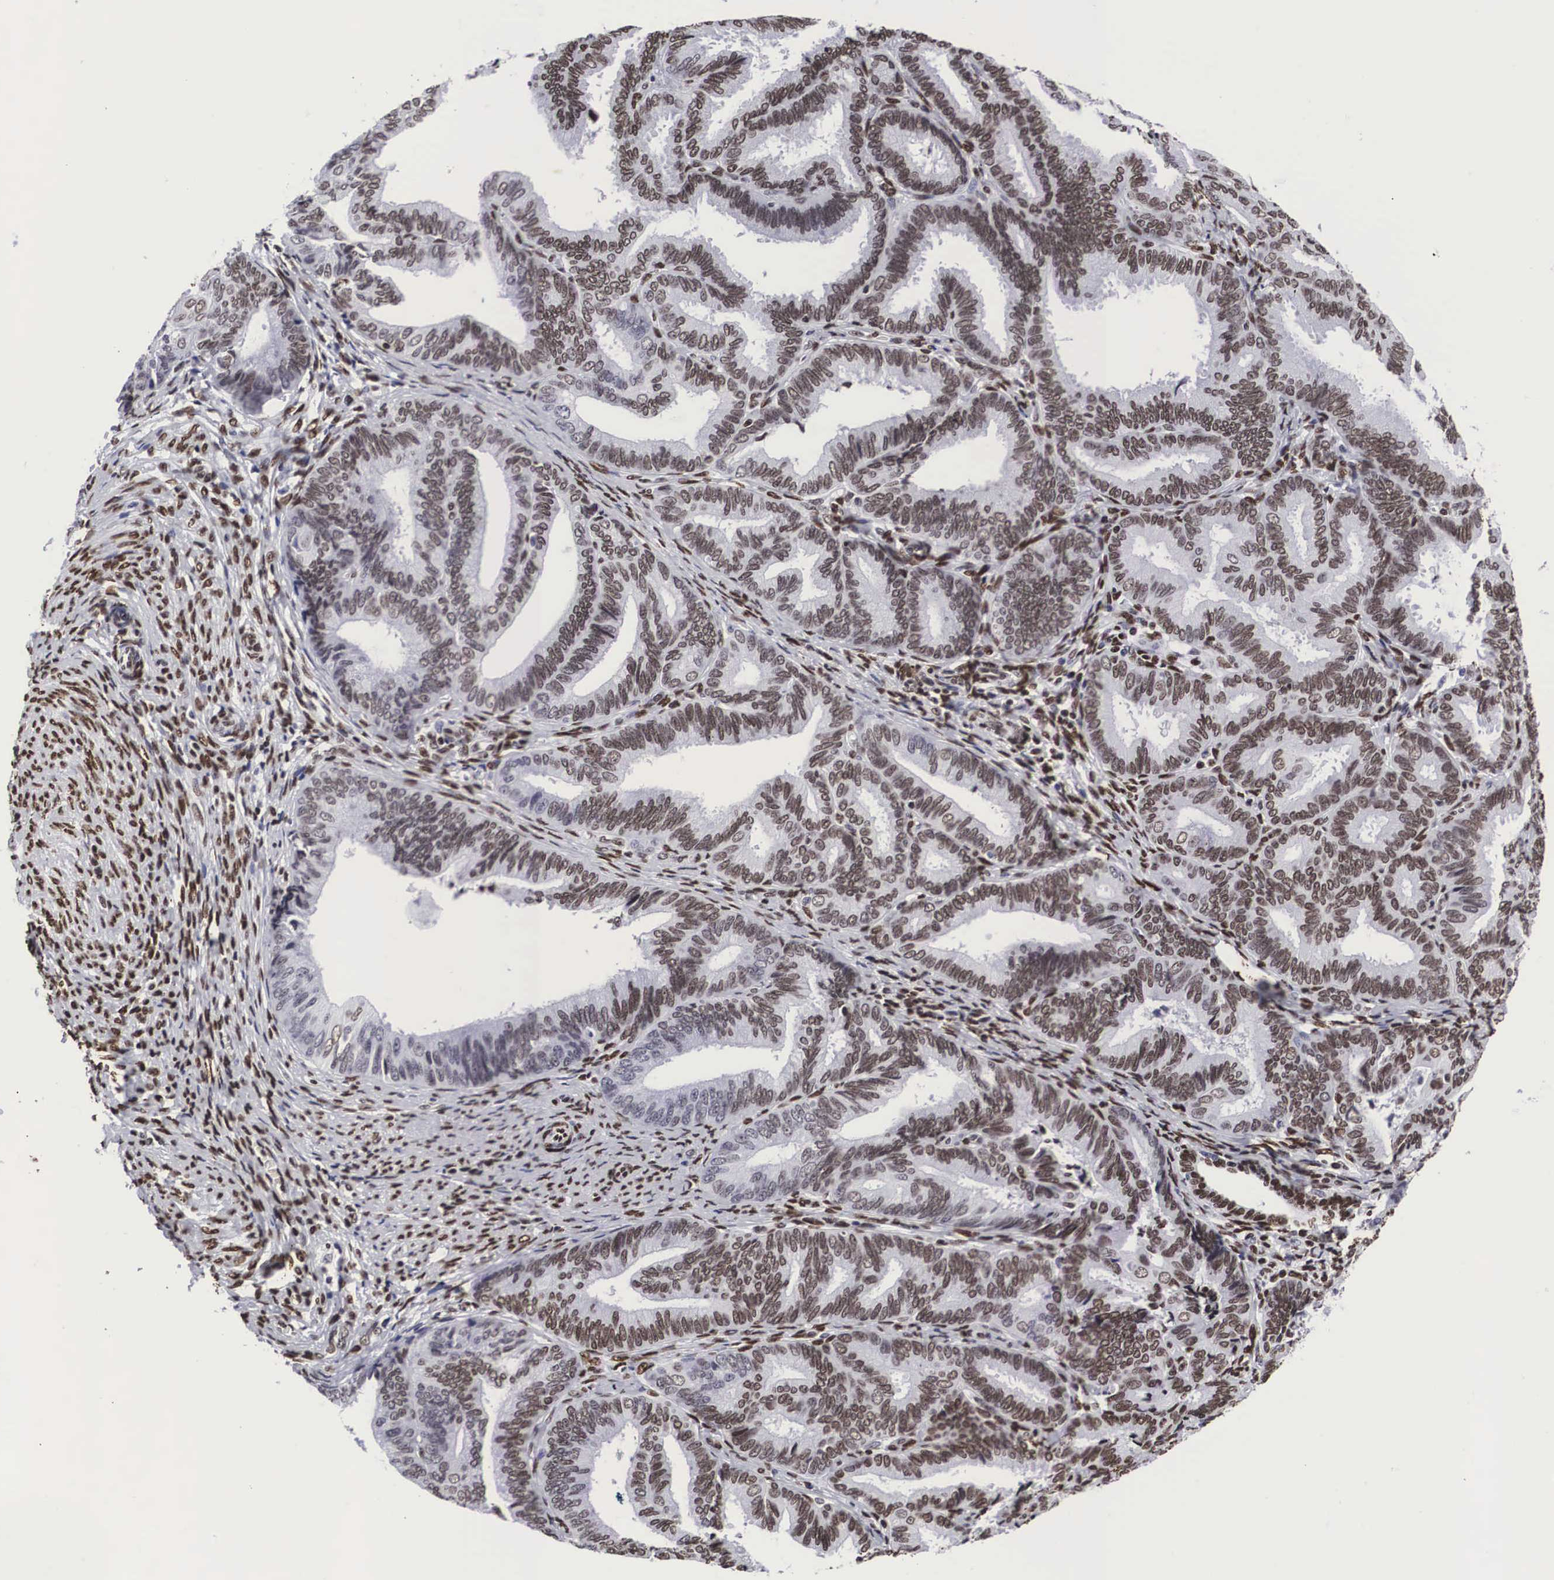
{"staining": {"intensity": "moderate", "quantity": ">75%", "location": "nuclear"}, "tissue": "endometrial cancer", "cell_type": "Tumor cells", "image_type": "cancer", "snomed": [{"axis": "morphology", "description": "Adenocarcinoma, NOS"}, {"axis": "topography", "description": "Endometrium"}], "caption": "Protein analysis of endometrial adenocarcinoma tissue demonstrates moderate nuclear expression in about >75% of tumor cells.", "gene": "MECP2", "patient": {"sex": "female", "age": 63}}